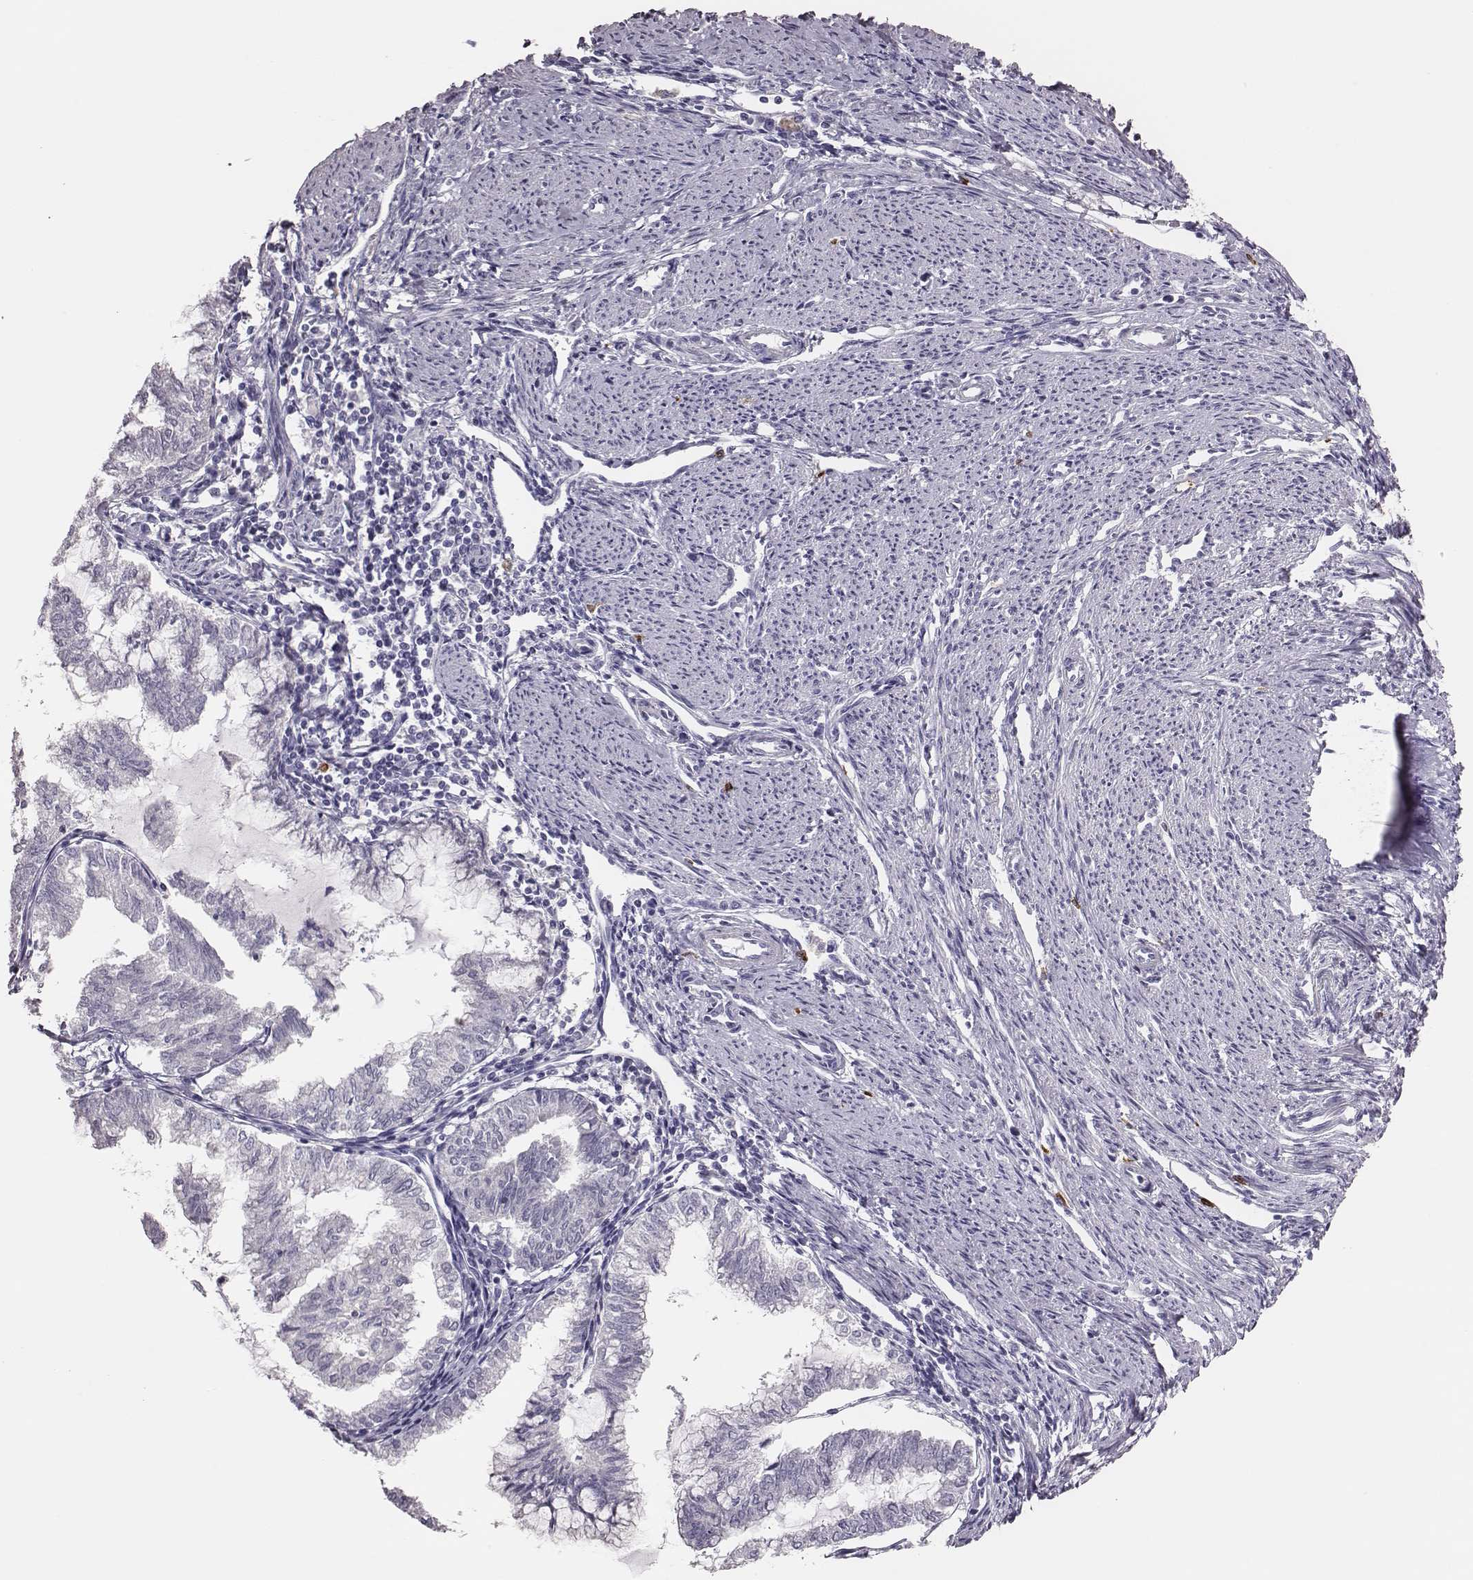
{"staining": {"intensity": "negative", "quantity": "none", "location": "none"}, "tissue": "endometrial cancer", "cell_type": "Tumor cells", "image_type": "cancer", "snomed": [{"axis": "morphology", "description": "Adenocarcinoma, NOS"}, {"axis": "topography", "description": "Endometrium"}], "caption": "High magnification brightfield microscopy of adenocarcinoma (endometrial) stained with DAB (3,3'-diaminobenzidine) (brown) and counterstained with hematoxylin (blue): tumor cells show no significant expression.", "gene": "P2RY10", "patient": {"sex": "female", "age": 79}}